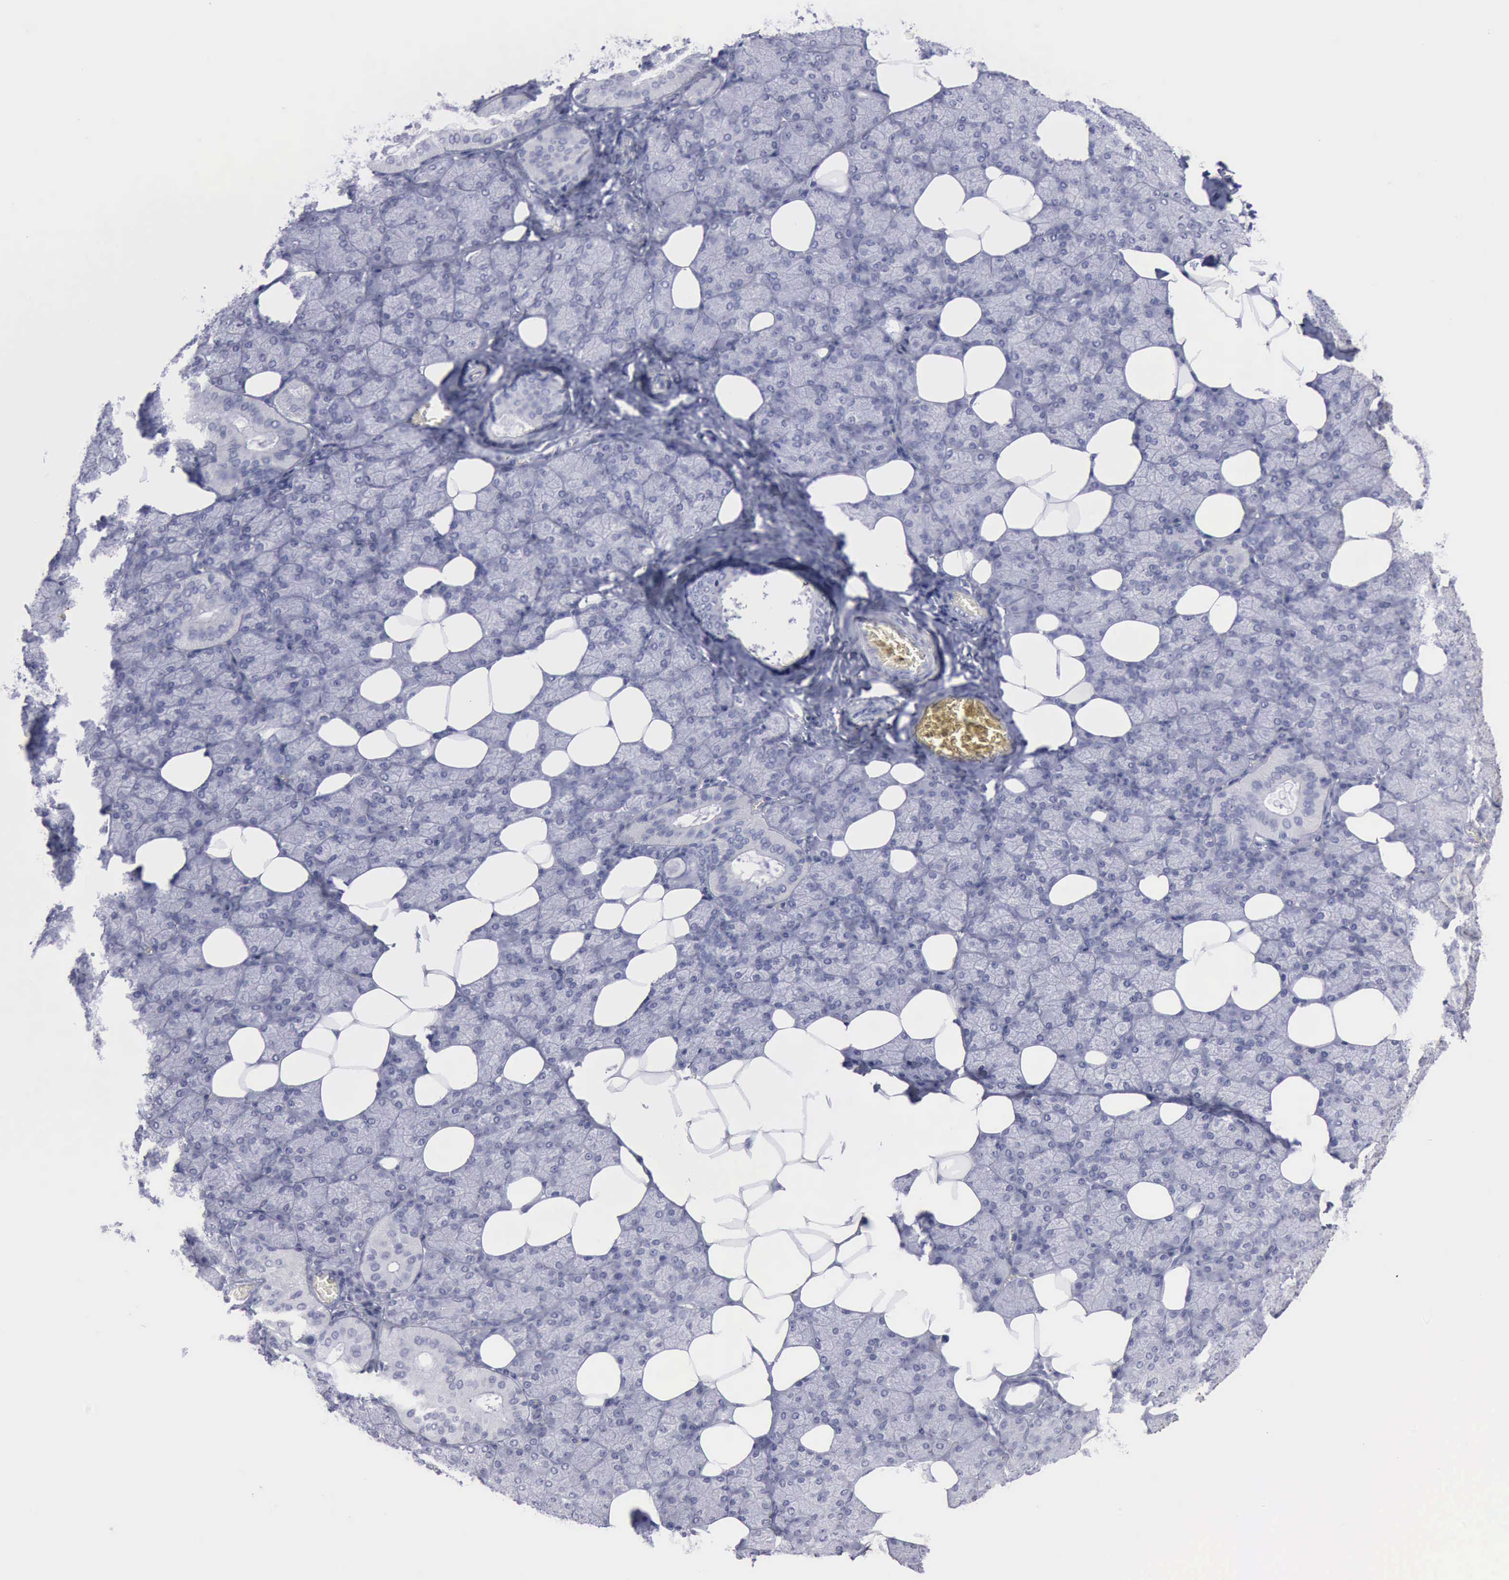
{"staining": {"intensity": "negative", "quantity": "none", "location": "none"}, "tissue": "salivary gland", "cell_type": "Glandular cells", "image_type": "normal", "snomed": [{"axis": "morphology", "description": "Normal tissue, NOS"}, {"axis": "topography", "description": "Lymph node"}, {"axis": "topography", "description": "Salivary gland"}], "caption": "Immunohistochemistry of benign human salivary gland reveals no expression in glandular cells.", "gene": "KRT13", "patient": {"sex": "male", "age": 8}}